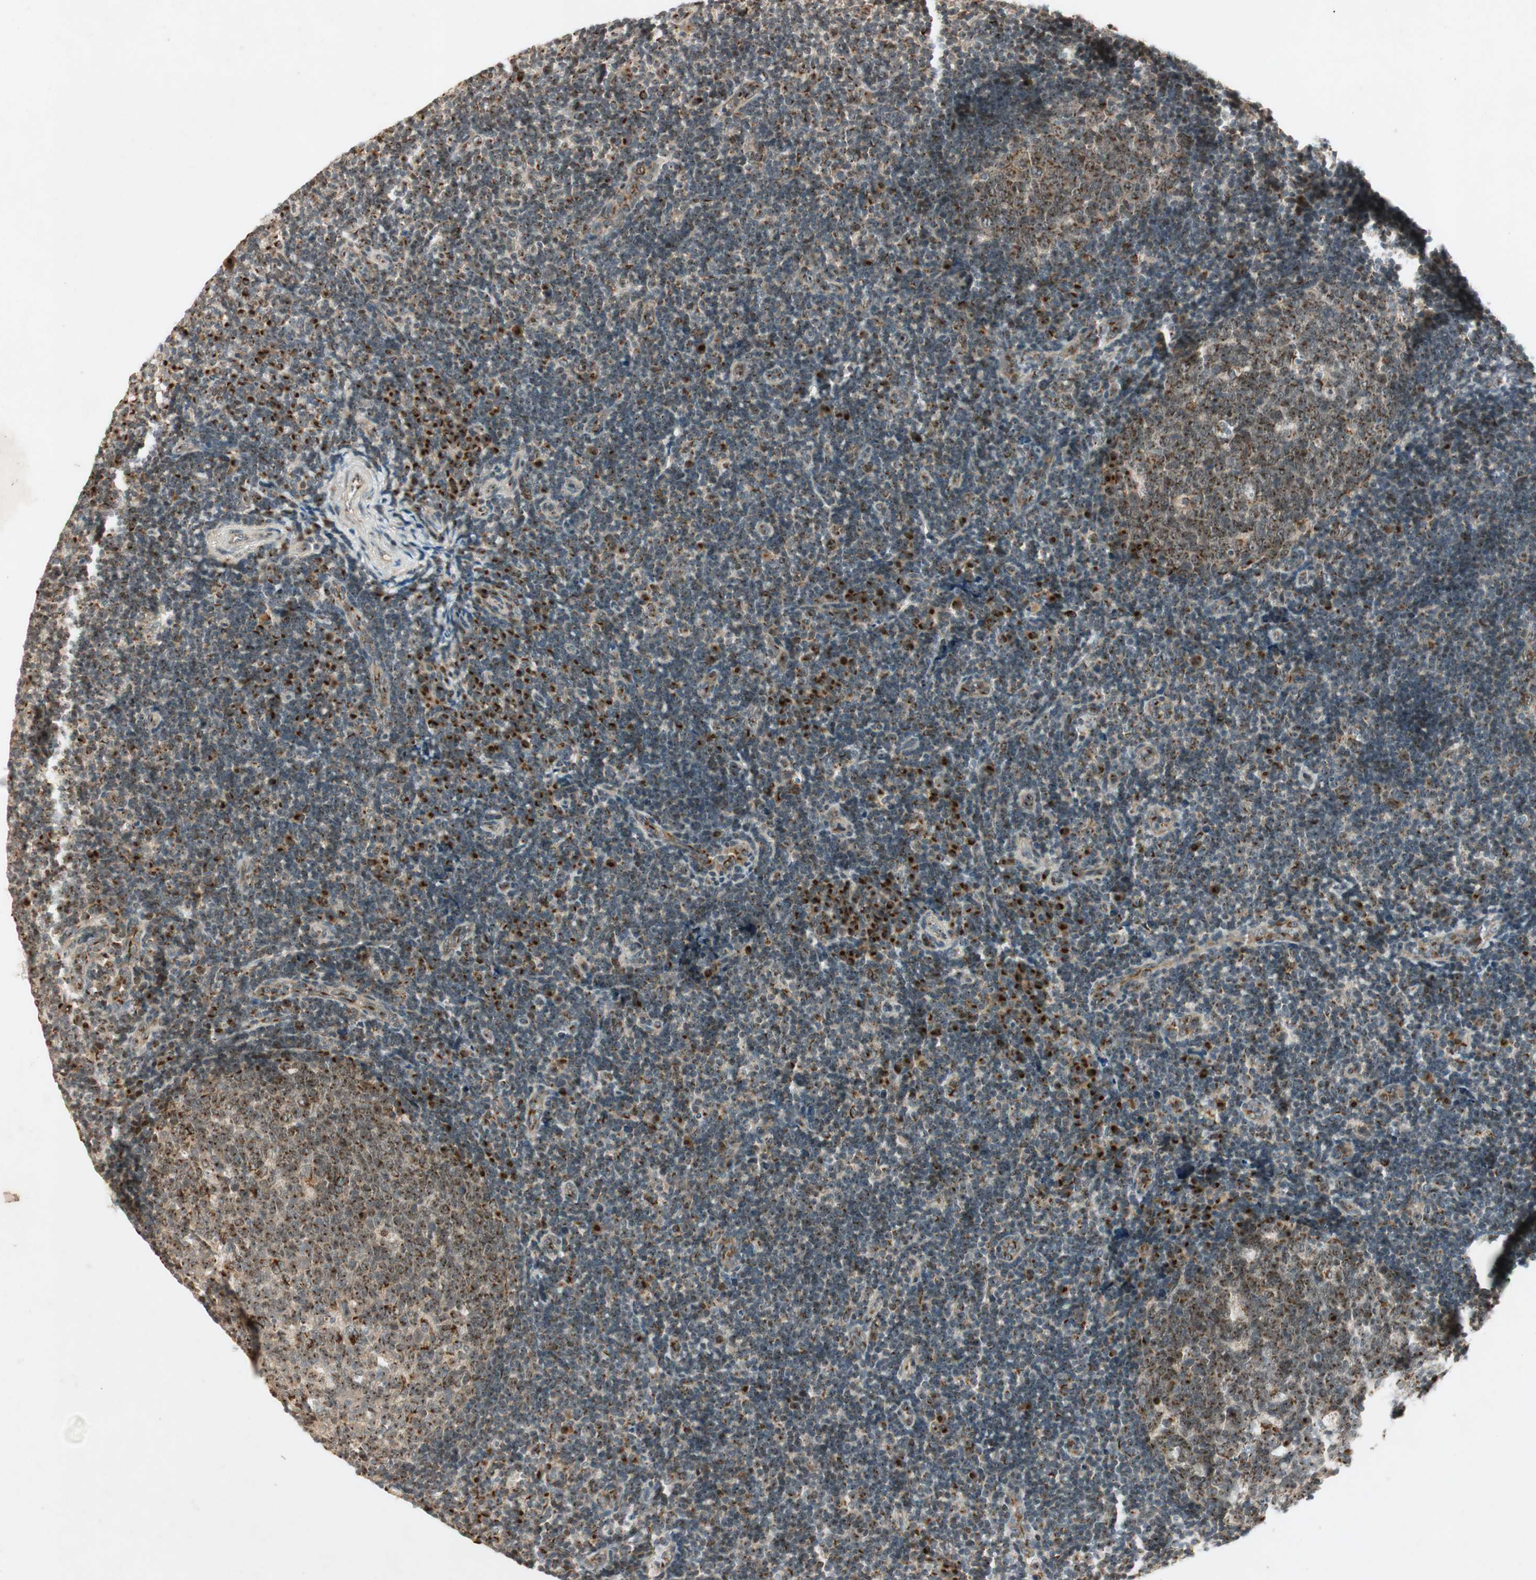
{"staining": {"intensity": "moderate", "quantity": "25%-75%", "location": "cytoplasmic/membranous"}, "tissue": "tonsil", "cell_type": "Germinal center cells", "image_type": "normal", "snomed": [{"axis": "morphology", "description": "Normal tissue, NOS"}, {"axis": "topography", "description": "Tonsil"}], "caption": "Unremarkable tonsil displays moderate cytoplasmic/membranous positivity in approximately 25%-75% of germinal center cells, visualized by immunohistochemistry.", "gene": "NEO1", "patient": {"sex": "female", "age": 40}}